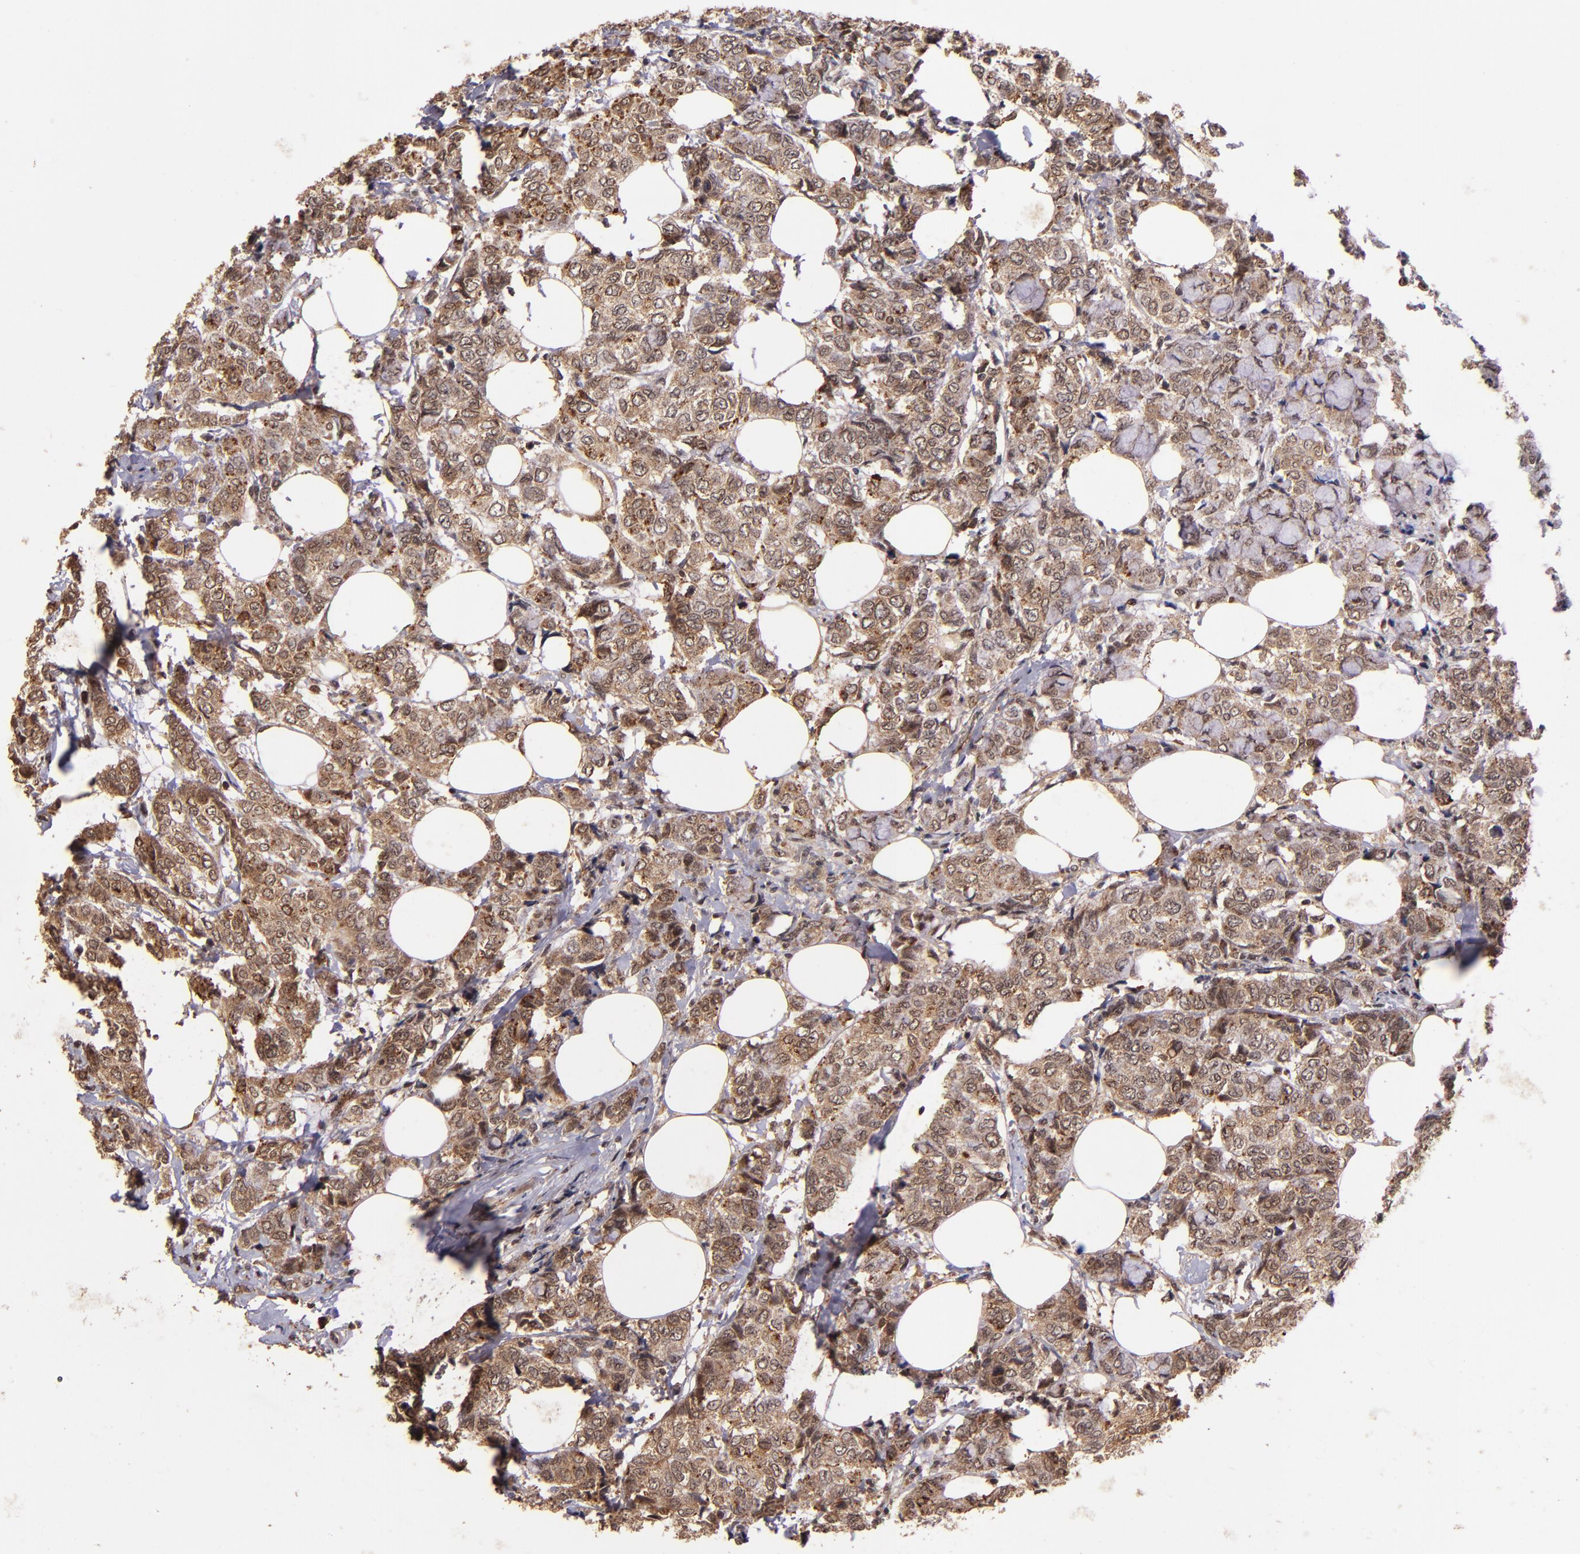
{"staining": {"intensity": "moderate", "quantity": ">75%", "location": "cytoplasmic/membranous"}, "tissue": "breast cancer", "cell_type": "Tumor cells", "image_type": "cancer", "snomed": [{"axis": "morphology", "description": "Lobular carcinoma"}, {"axis": "topography", "description": "Breast"}], "caption": "The histopathology image exhibits a brown stain indicating the presence of a protein in the cytoplasmic/membranous of tumor cells in breast cancer.", "gene": "RIOK3", "patient": {"sex": "female", "age": 60}}